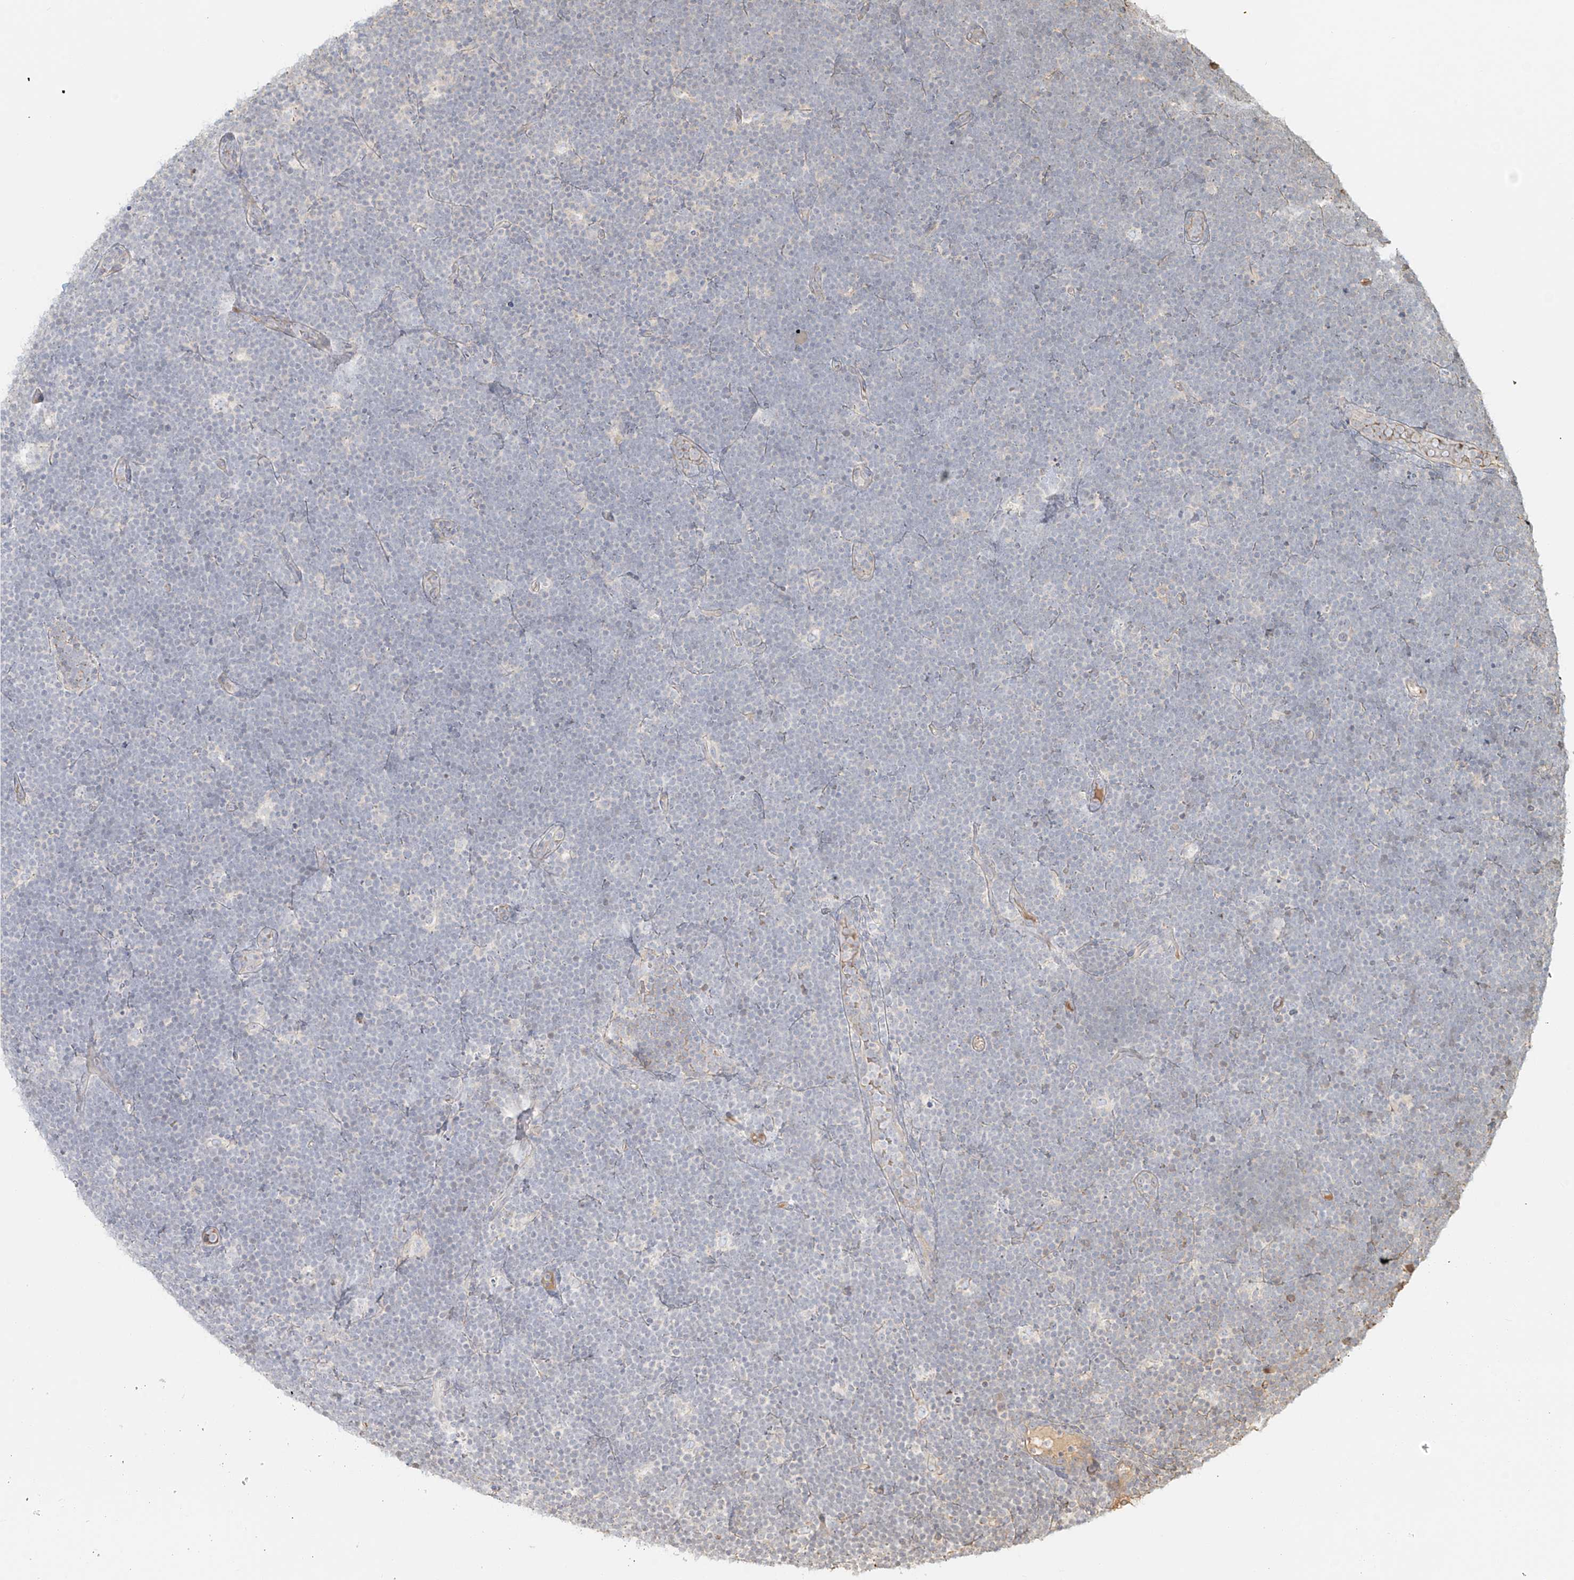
{"staining": {"intensity": "negative", "quantity": "none", "location": "none"}, "tissue": "lymphoma", "cell_type": "Tumor cells", "image_type": "cancer", "snomed": [{"axis": "morphology", "description": "Malignant lymphoma, non-Hodgkin's type, High grade"}, {"axis": "topography", "description": "Lymph node"}], "caption": "Immunohistochemistry micrograph of neoplastic tissue: human lymphoma stained with DAB demonstrates no significant protein expression in tumor cells.", "gene": "UPK1B", "patient": {"sex": "male", "age": 13}}